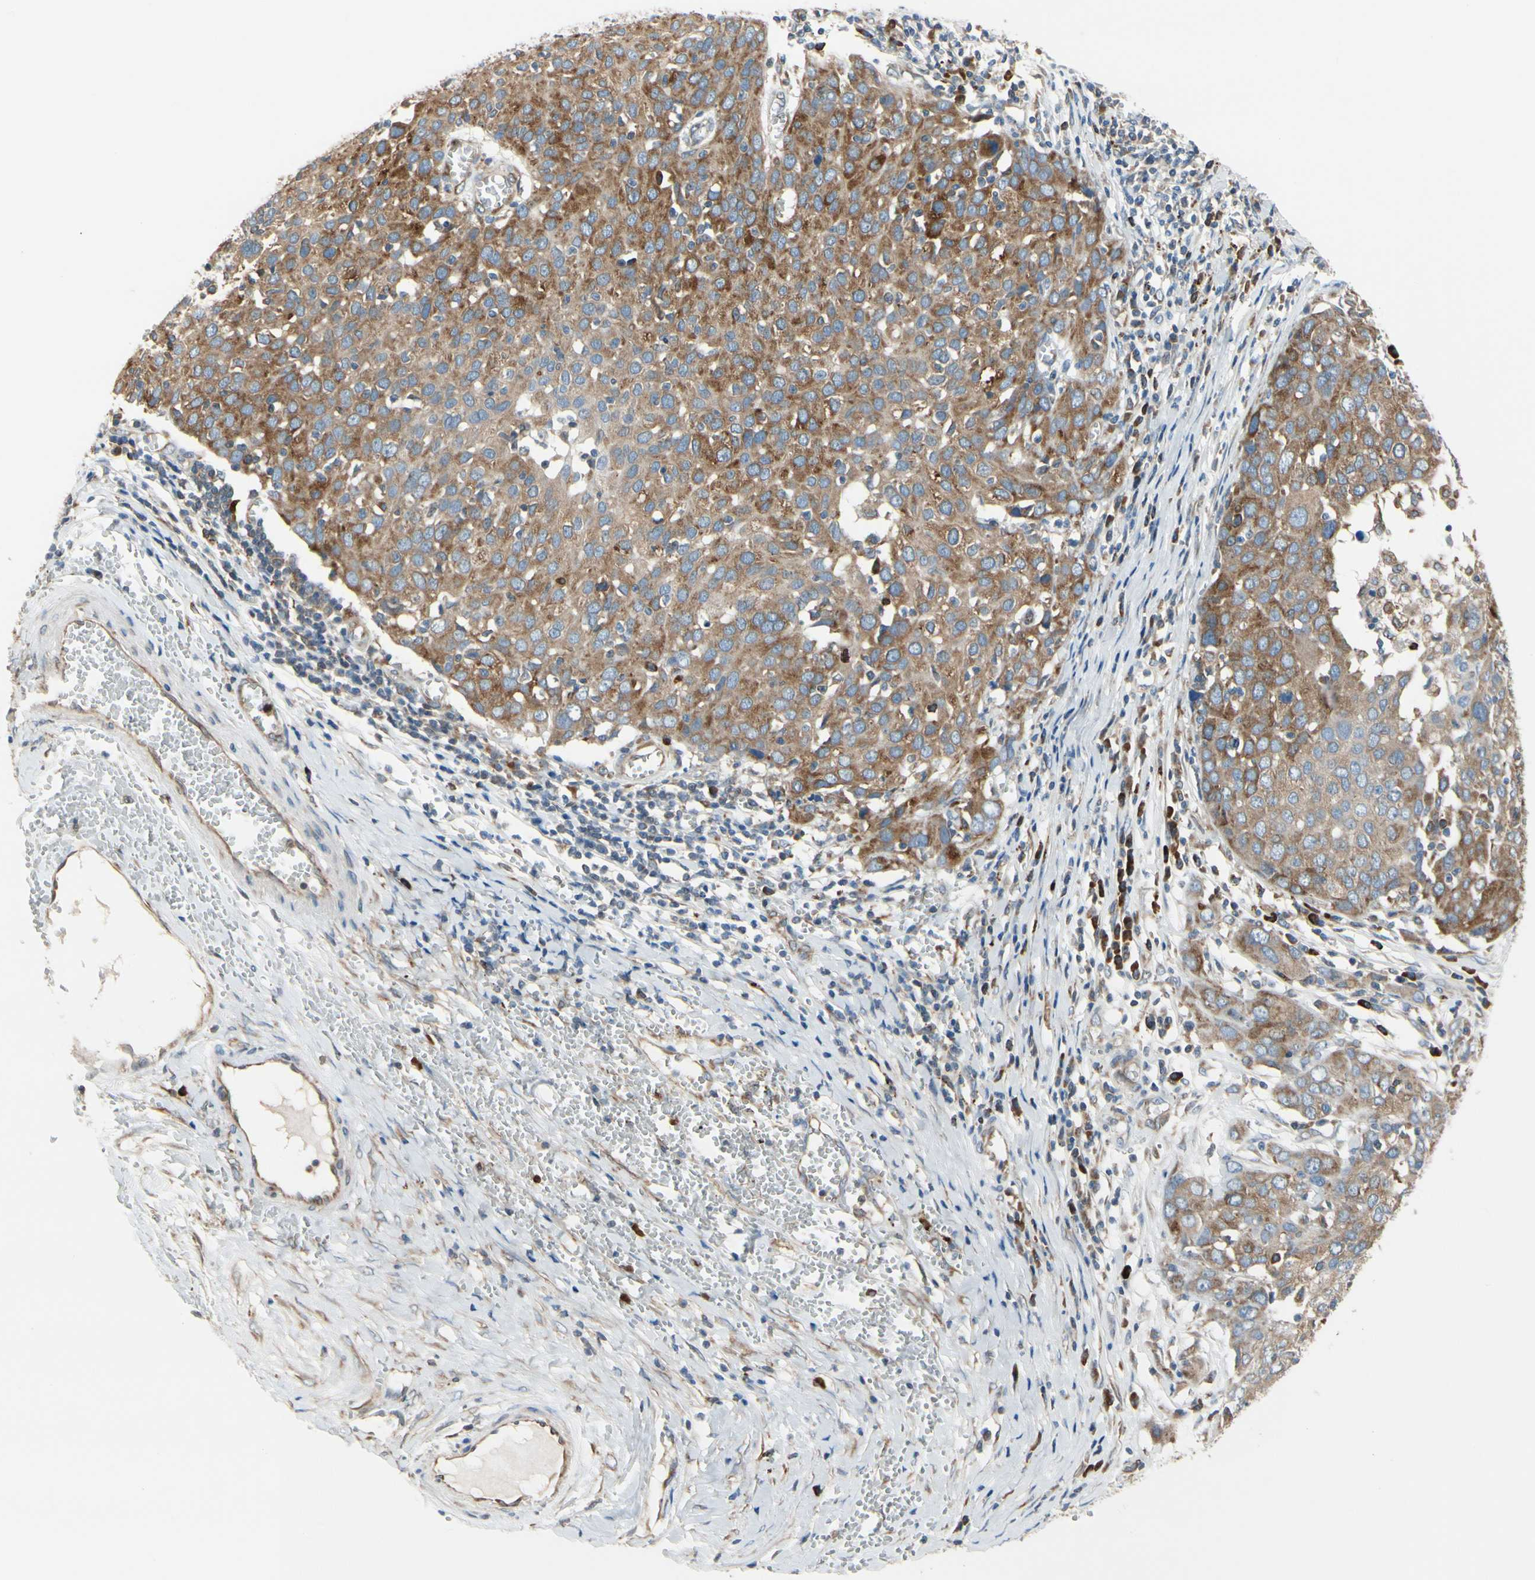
{"staining": {"intensity": "moderate", "quantity": ">75%", "location": "cytoplasmic/membranous"}, "tissue": "ovarian cancer", "cell_type": "Tumor cells", "image_type": "cancer", "snomed": [{"axis": "morphology", "description": "Carcinoma, endometroid"}, {"axis": "topography", "description": "Ovary"}], "caption": "Protein analysis of ovarian endometroid carcinoma tissue shows moderate cytoplasmic/membranous expression in approximately >75% of tumor cells.", "gene": "CLCC1", "patient": {"sex": "female", "age": 50}}